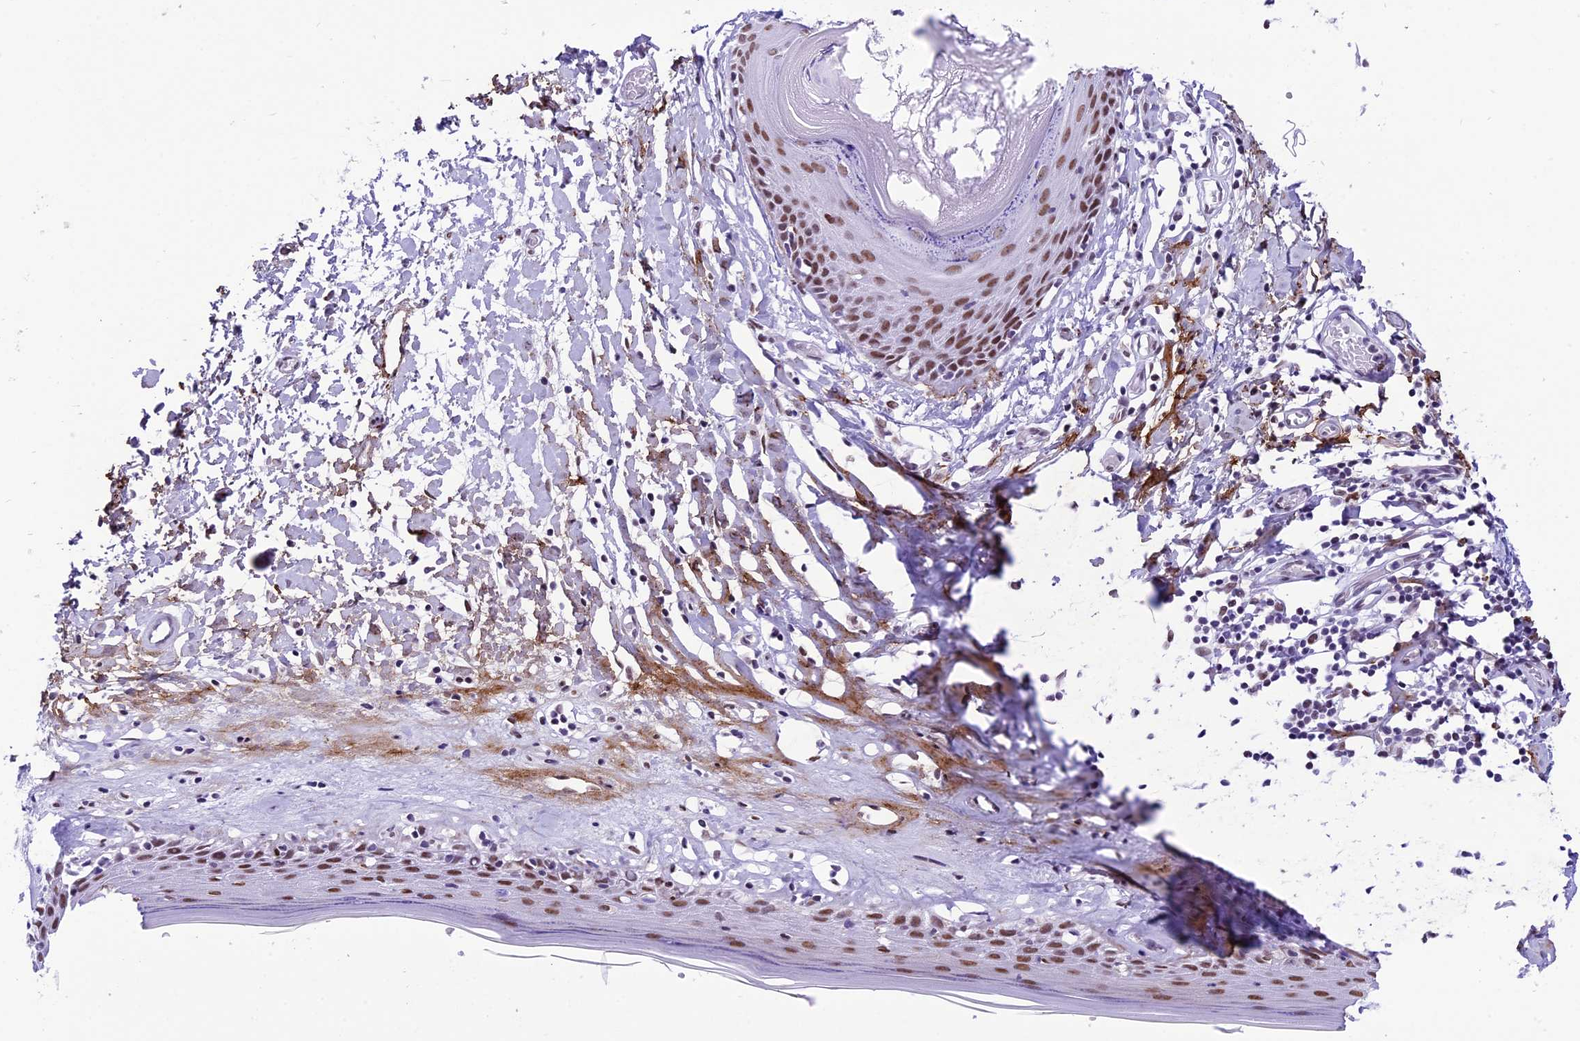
{"staining": {"intensity": "moderate", "quantity": "25%-75%", "location": "nuclear"}, "tissue": "skin", "cell_type": "Epidermal cells", "image_type": "normal", "snomed": [{"axis": "morphology", "description": "Normal tissue, NOS"}, {"axis": "topography", "description": "Adipose tissue"}, {"axis": "topography", "description": "Vascular tissue"}, {"axis": "topography", "description": "Vulva"}, {"axis": "topography", "description": "Peripheral nerve tissue"}], "caption": "Protein staining by IHC demonstrates moderate nuclear staining in approximately 25%-75% of epidermal cells in normal skin.", "gene": "RPS6KB1", "patient": {"sex": "female", "age": 86}}